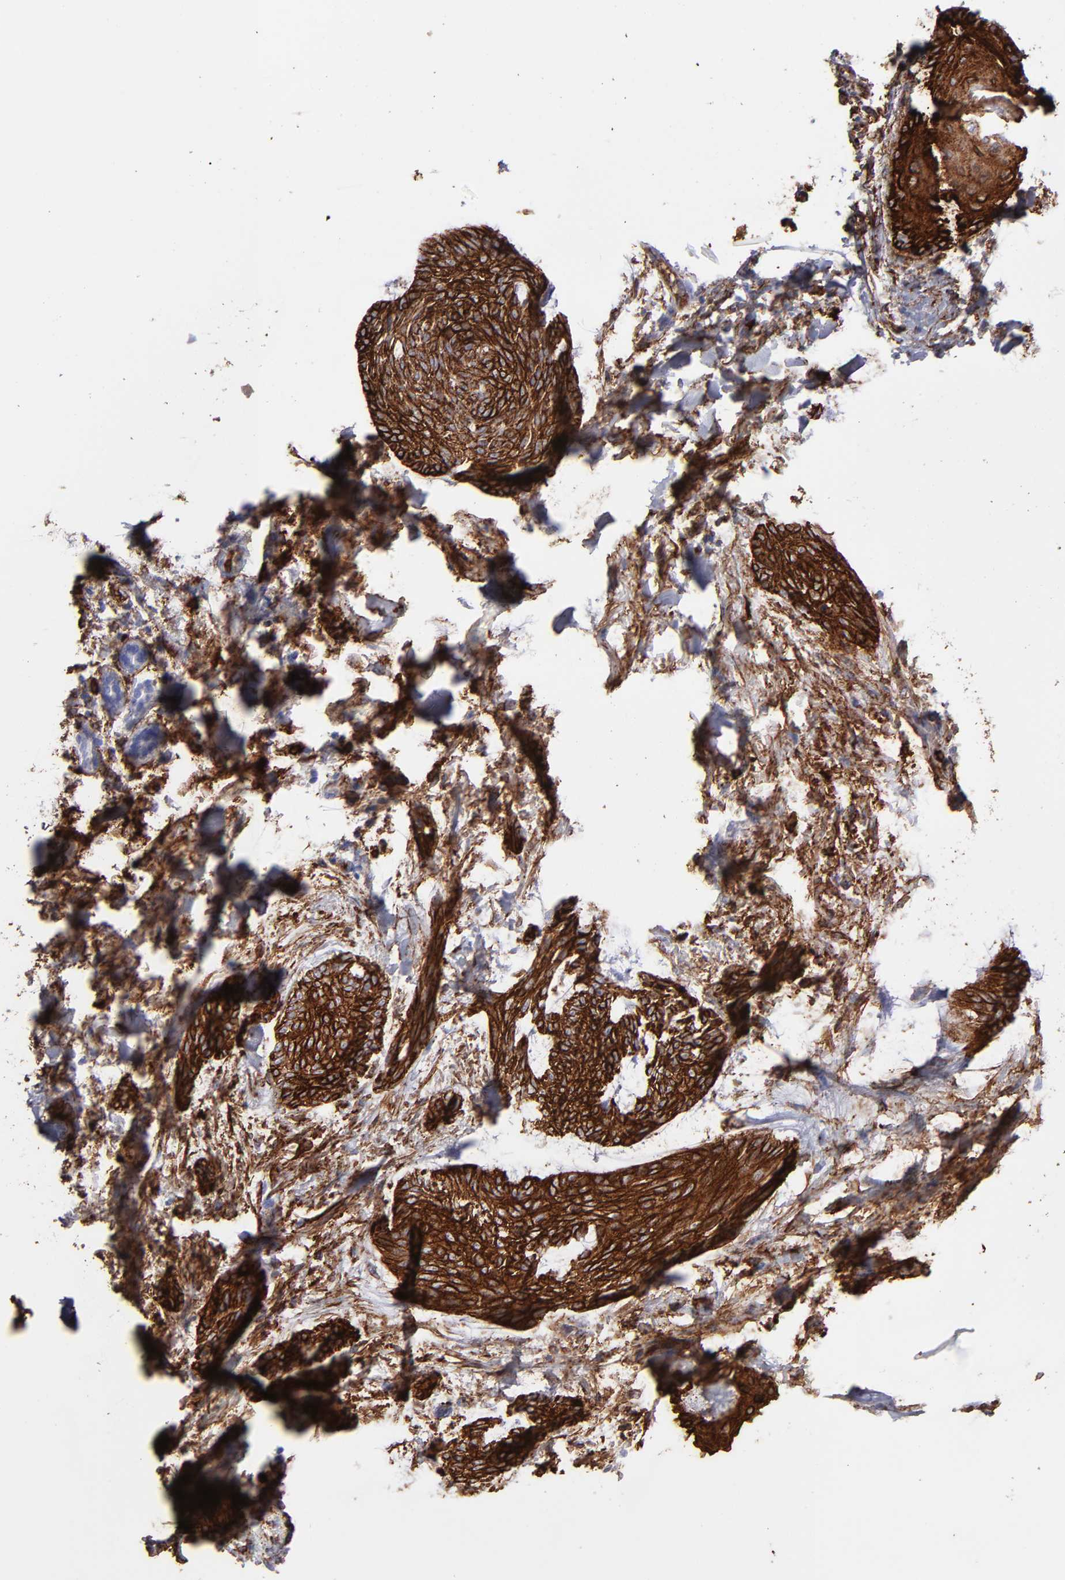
{"staining": {"intensity": "strong", "quantity": ">75%", "location": "cytoplasmic/membranous"}, "tissue": "skin cancer", "cell_type": "Tumor cells", "image_type": "cancer", "snomed": [{"axis": "morphology", "description": "Normal tissue, NOS"}, {"axis": "morphology", "description": "Basal cell carcinoma"}, {"axis": "topography", "description": "Skin"}], "caption": "Immunohistochemical staining of human skin basal cell carcinoma displays strong cytoplasmic/membranous protein positivity in approximately >75% of tumor cells.", "gene": "AHNAK2", "patient": {"sex": "female", "age": 71}}